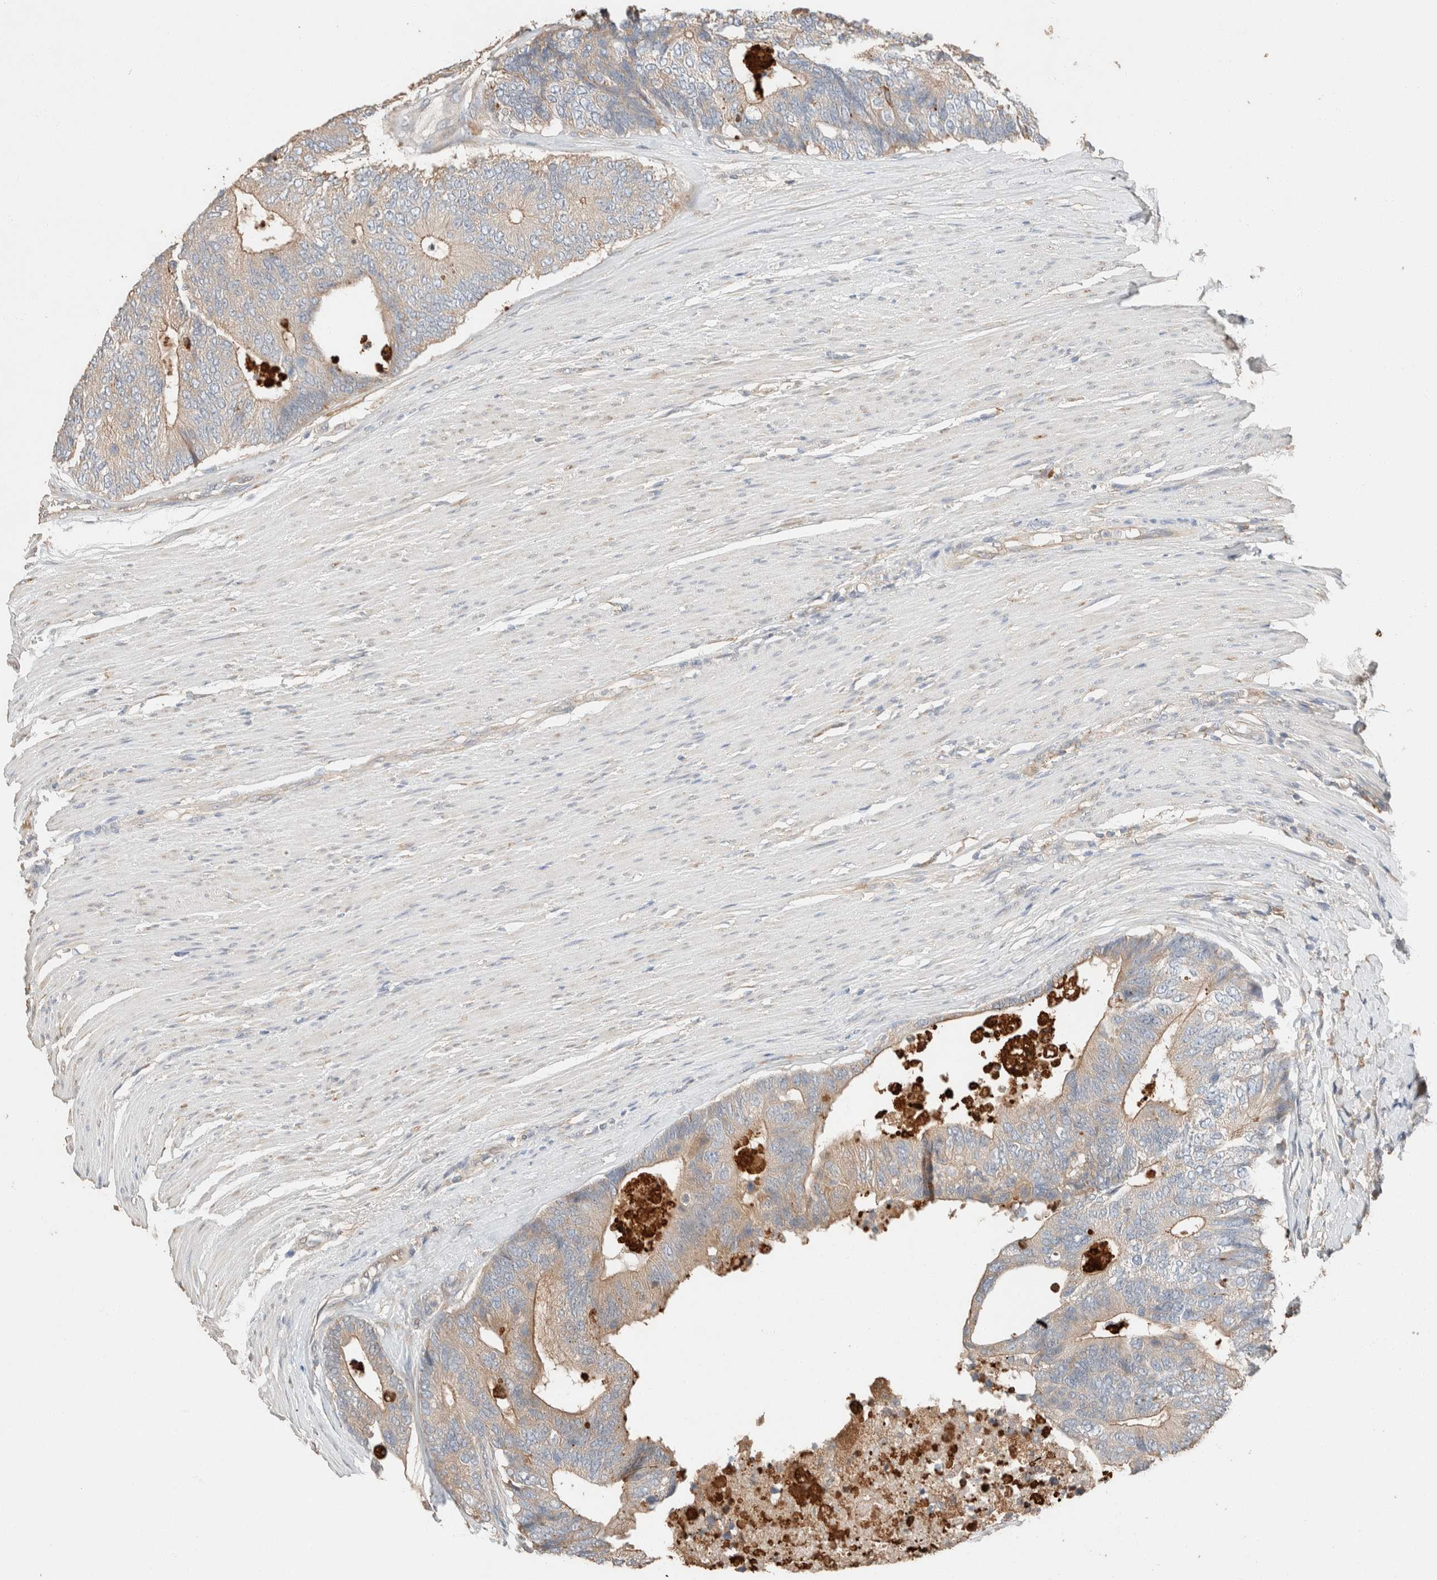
{"staining": {"intensity": "moderate", "quantity": ">75%", "location": "cytoplasmic/membranous"}, "tissue": "colorectal cancer", "cell_type": "Tumor cells", "image_type": "cancer", "snomed": [{"axis": "morphology", "description": "Adenocarcinoma, NOS"}, {"axis": "topography", "description": "Colon"}], "caption": "IHC (DAB (3,3'-diaminobenzidine)) staining of colorectal cancer exhibits moderate cytoplasmic/membranous protein positivity in approximately >75% of tumor cells.", "gene": "TUBD1", "patient": {"sex": "female", "age": 67}}